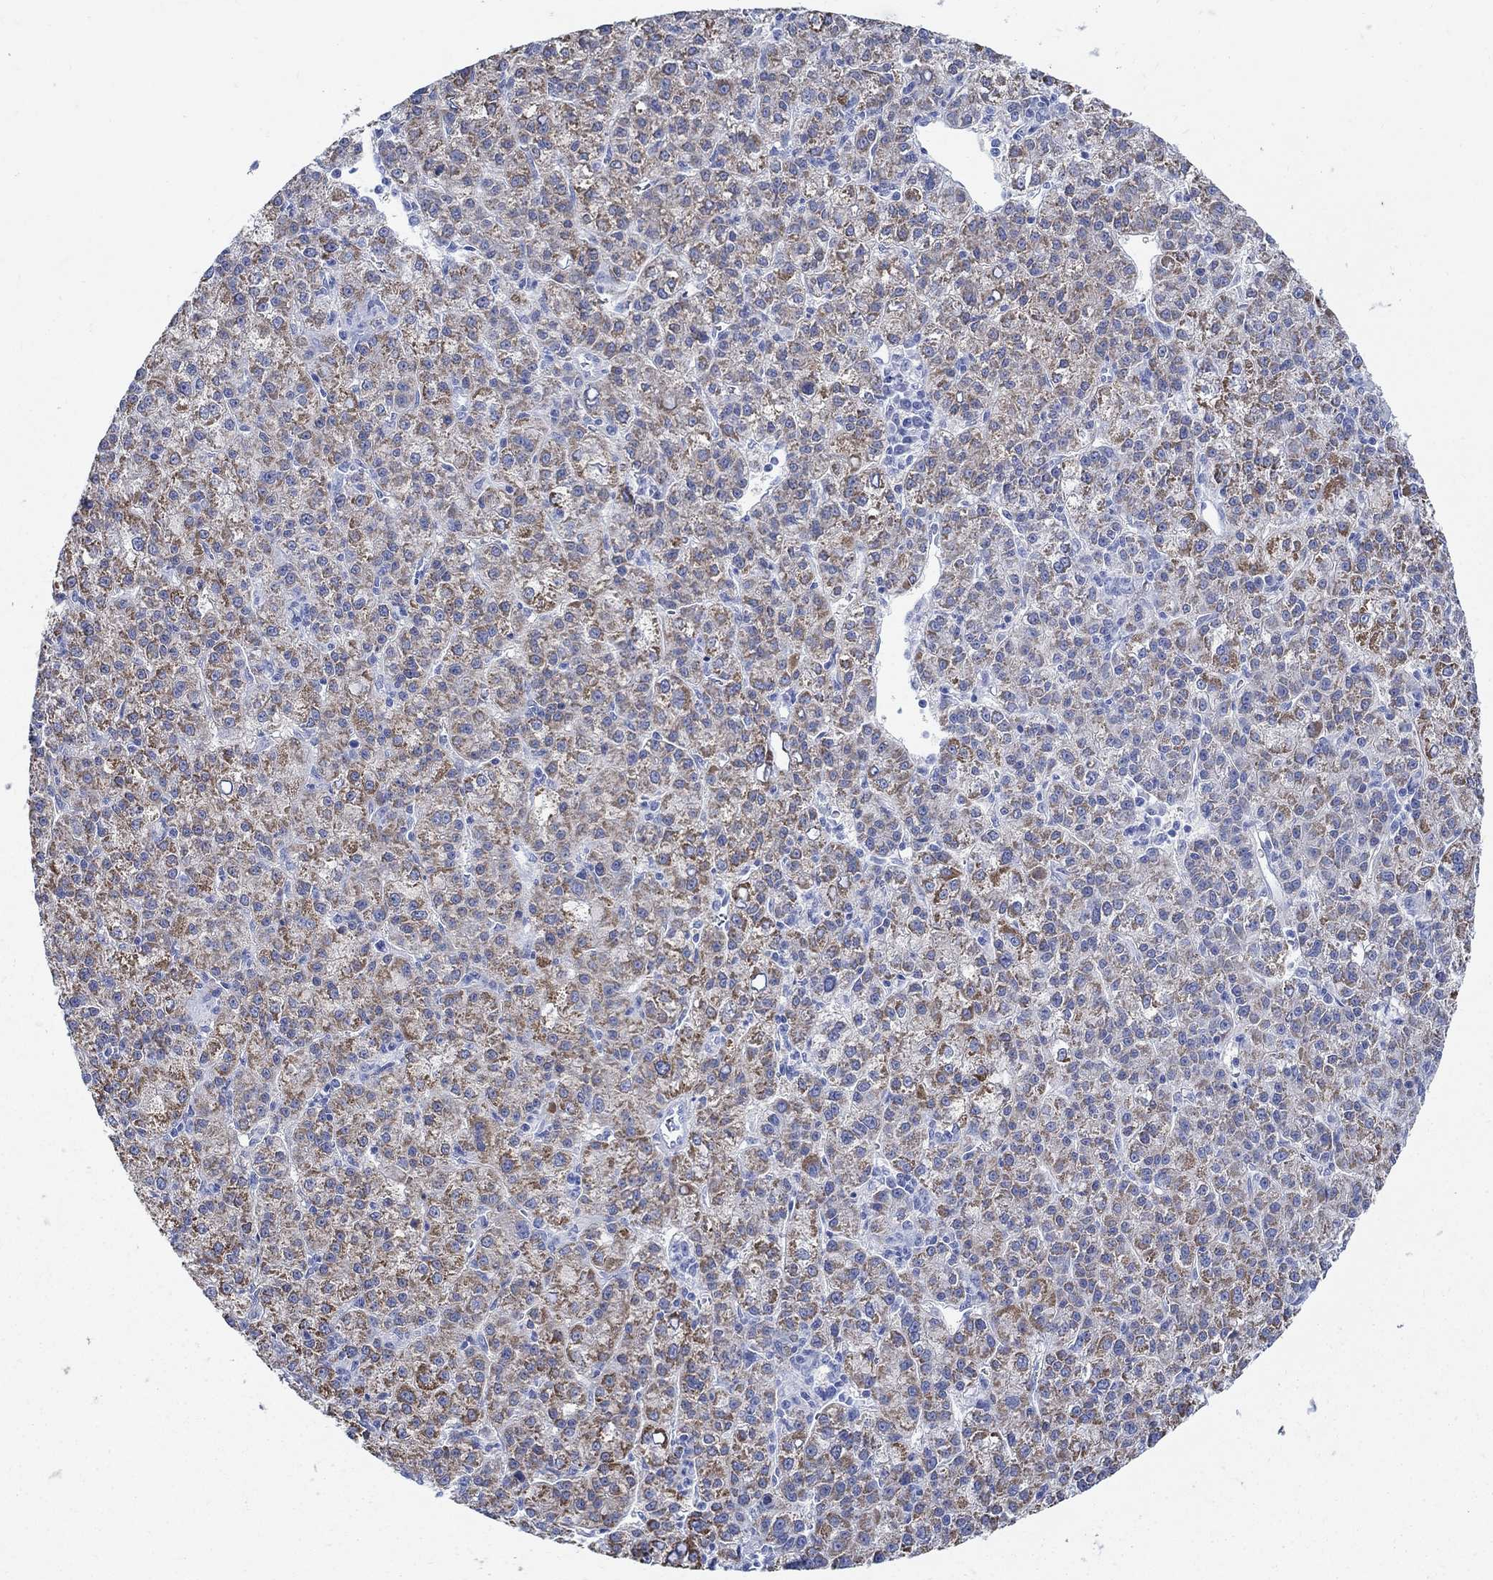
{"staining": {"intensity": "moderate", "quantity": "25%-75%", "location": "cytoplasmic/membranous"}, "tissue": "liver cancer", "cell_type": "Tumor cells", "image_type": "cancer", "snomed": [{"axis": "morphology", "description": "Carcinoma, Hepatocellular, NOS"}, {"axis": "topography", "description": "Liver"}], "caption": "Immunohistochemical staining of liver hepatocellular carcinoma reveals medium levels of moderate cytoplasmic/membranous protein expression in approximately 25%-75% of tumor cells.", "gene": "ZDHHC14", "patient": {"sex": "female", "age": 60}}